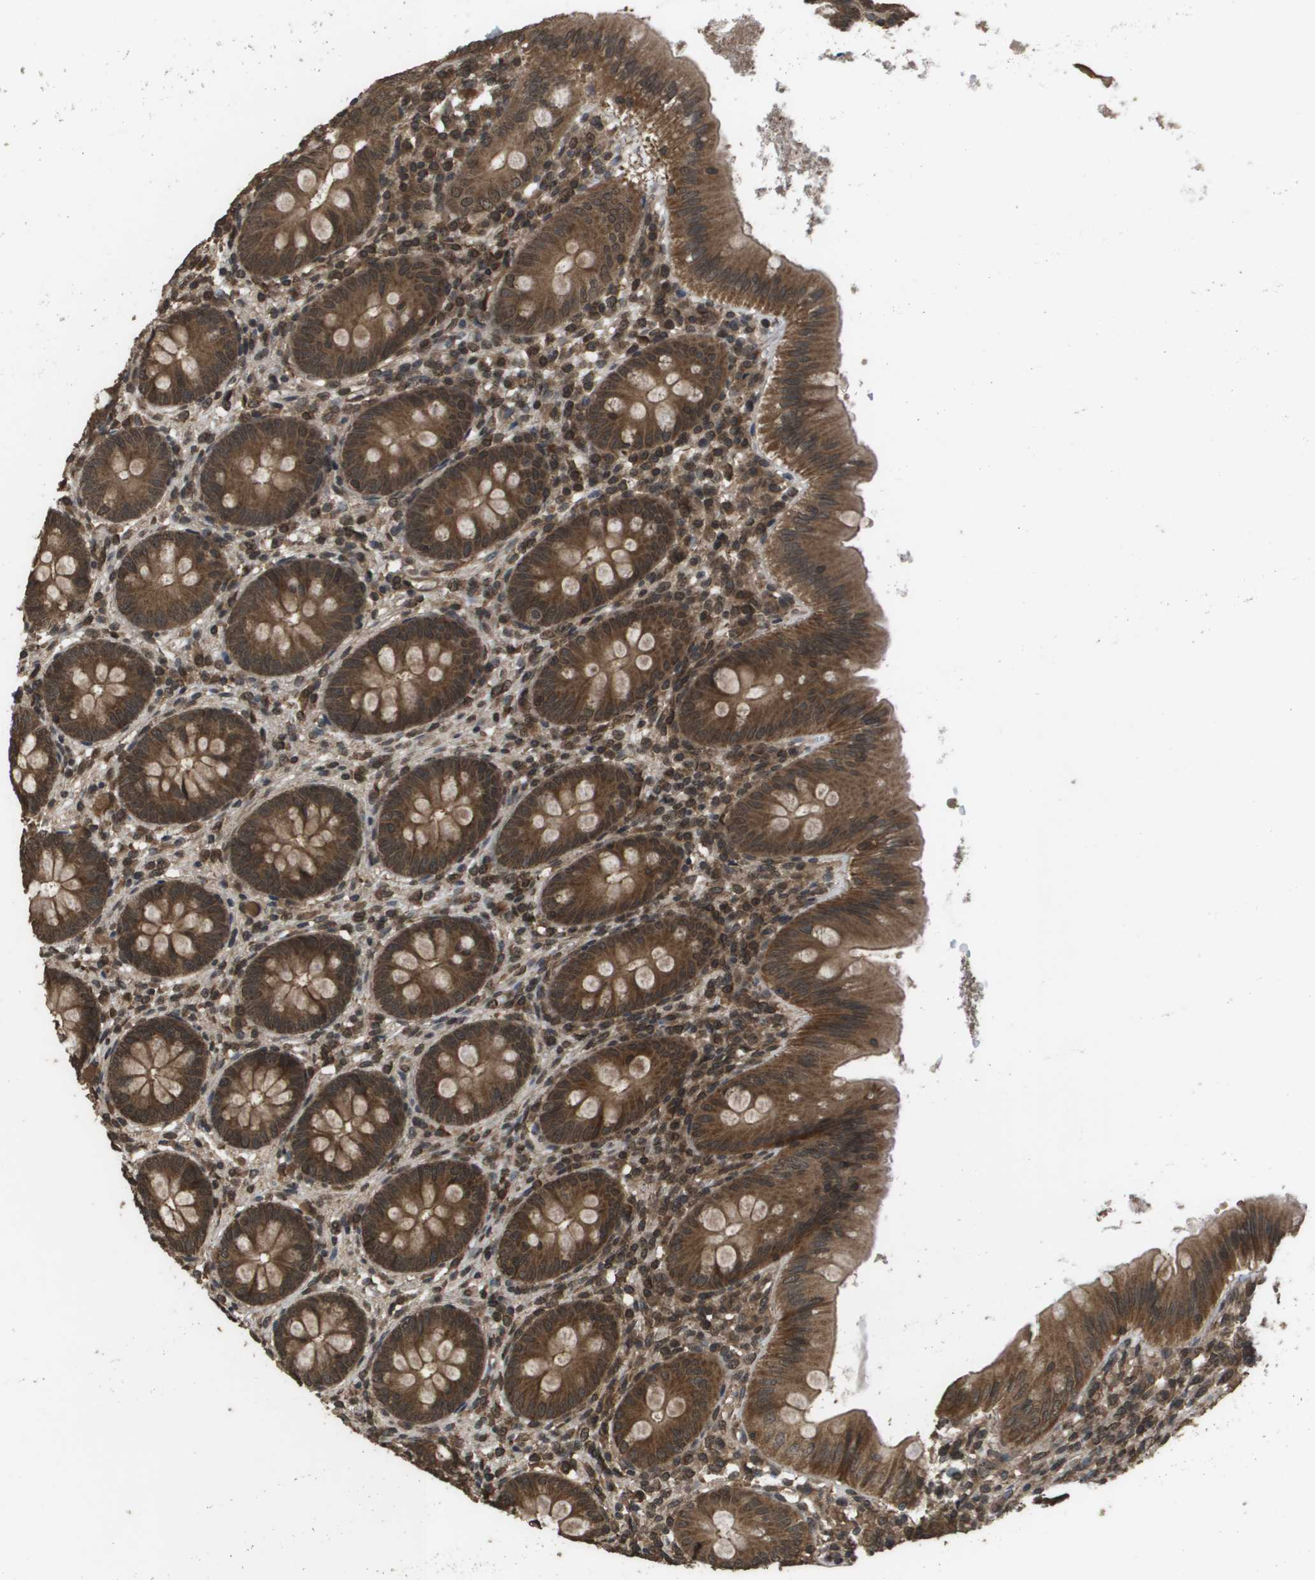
{"staining": {"intensity": "moderate", "quantity": ">75%", "location": "cytoplasmic/membranous"}, "tissue": "appendix", "cell_type": "Glandular cells", "image_type": "normal", "snomed": [{"axis": "morphology", "description": "Normal tissue, NOS"}, {"axis": "topography", "description": "Appendix"}], "caption": "This photomicrograph reveals normal appendix stained with immunohistochemistry to label a protein in brown. The cytoplasmic/membranous of glandular cells show moderate positivity for the protein. Nuclei are counter-stained blue.", "gene": "AXIN2", "patient": {"sex": "male", "age": 56}}